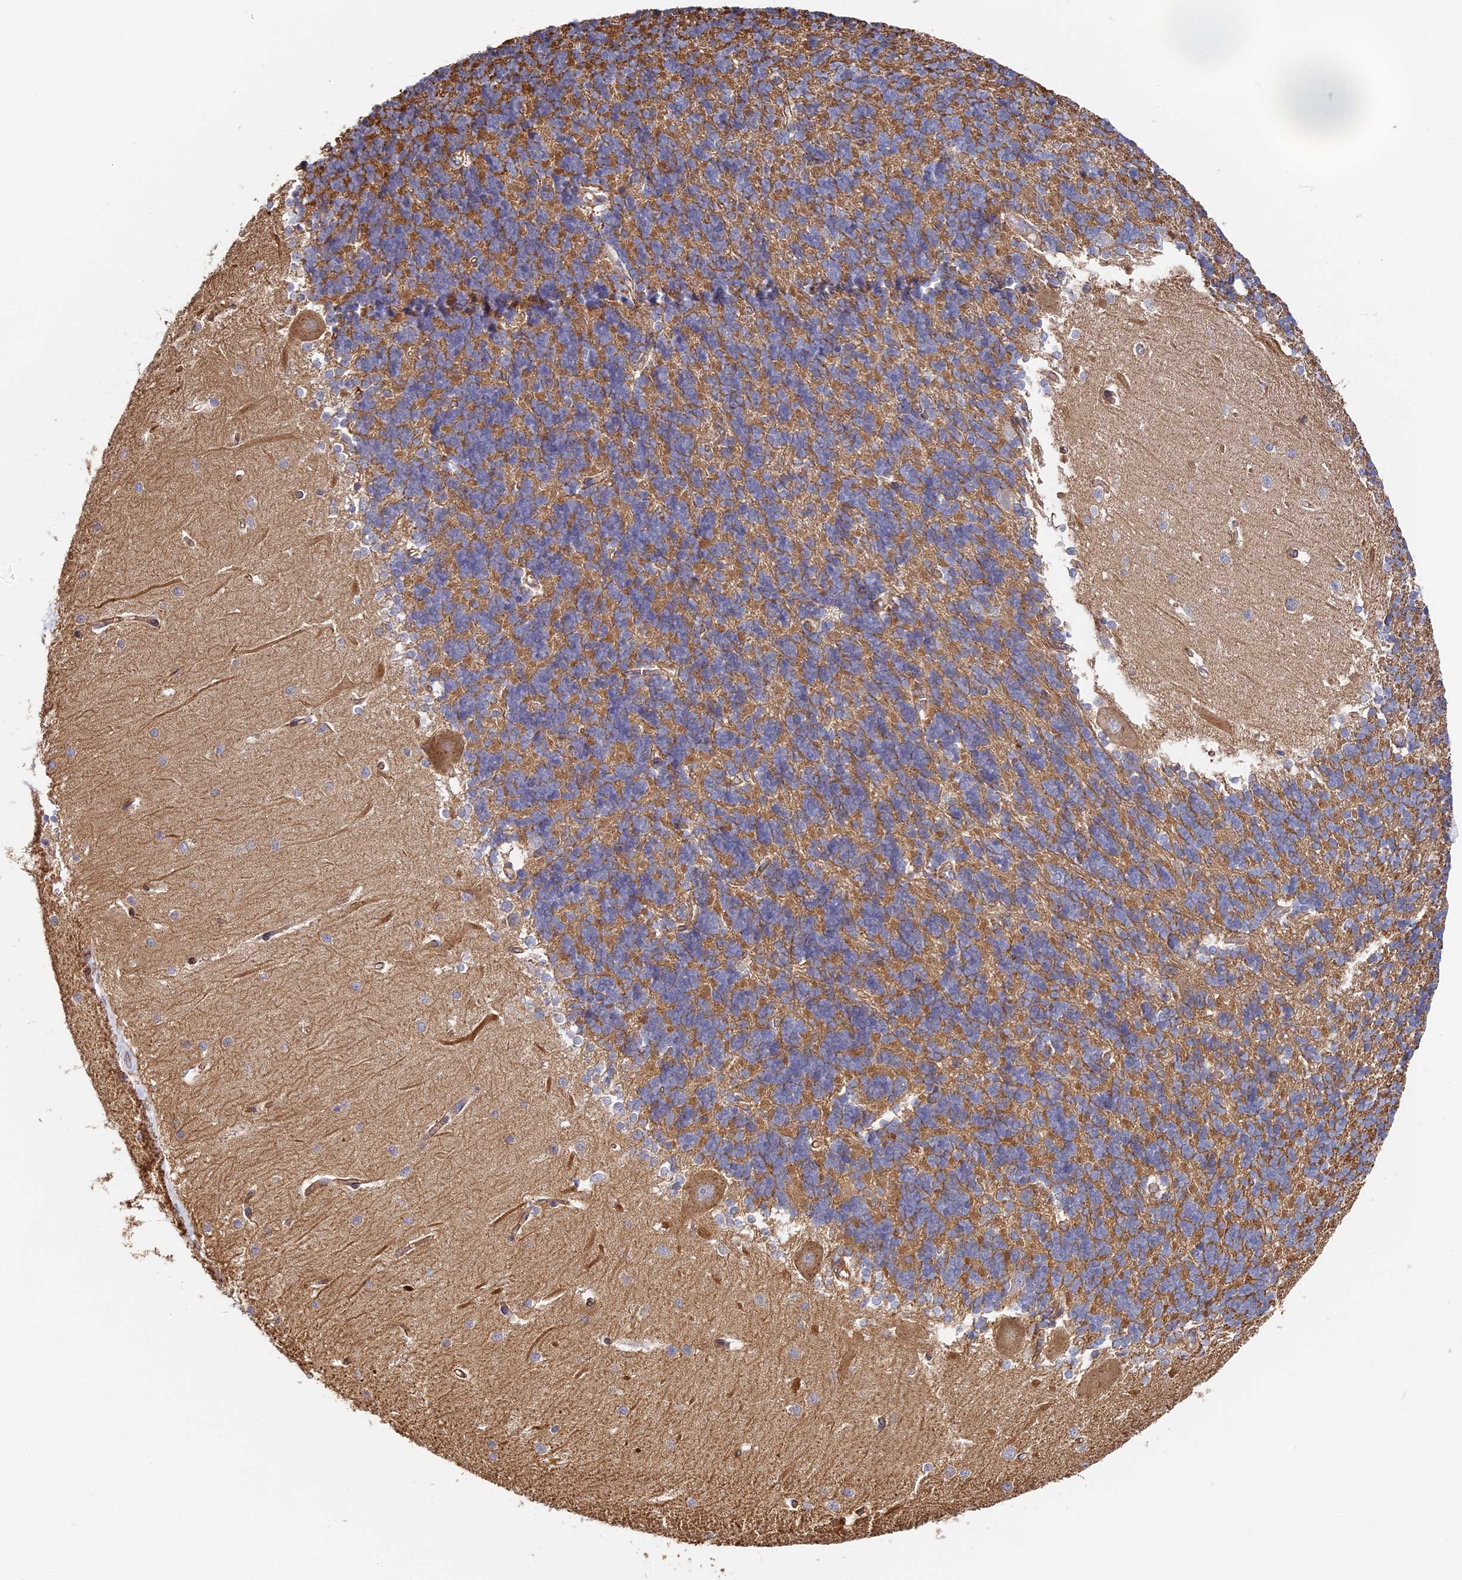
{"staining": {"intensity": "negative", "quantity": "none", "location": "none"}, "tissue": "cerebellum", "cell_type": "Cells in granular layer", "image_type": "normal", "snomed": [{"axis": "morphology", "description": "Normal tissue, NOS"}, {"axis": "topography", "description": "Cerebellum"}], "caption": "Immunohistochemistry photomicrograph of normal cerebellum: human cerebellum stained with DAB shows no significant protein expression in cells in granular layer.", "gene": "CCDC30", "patient": {"sex": "male", "age": 37}}